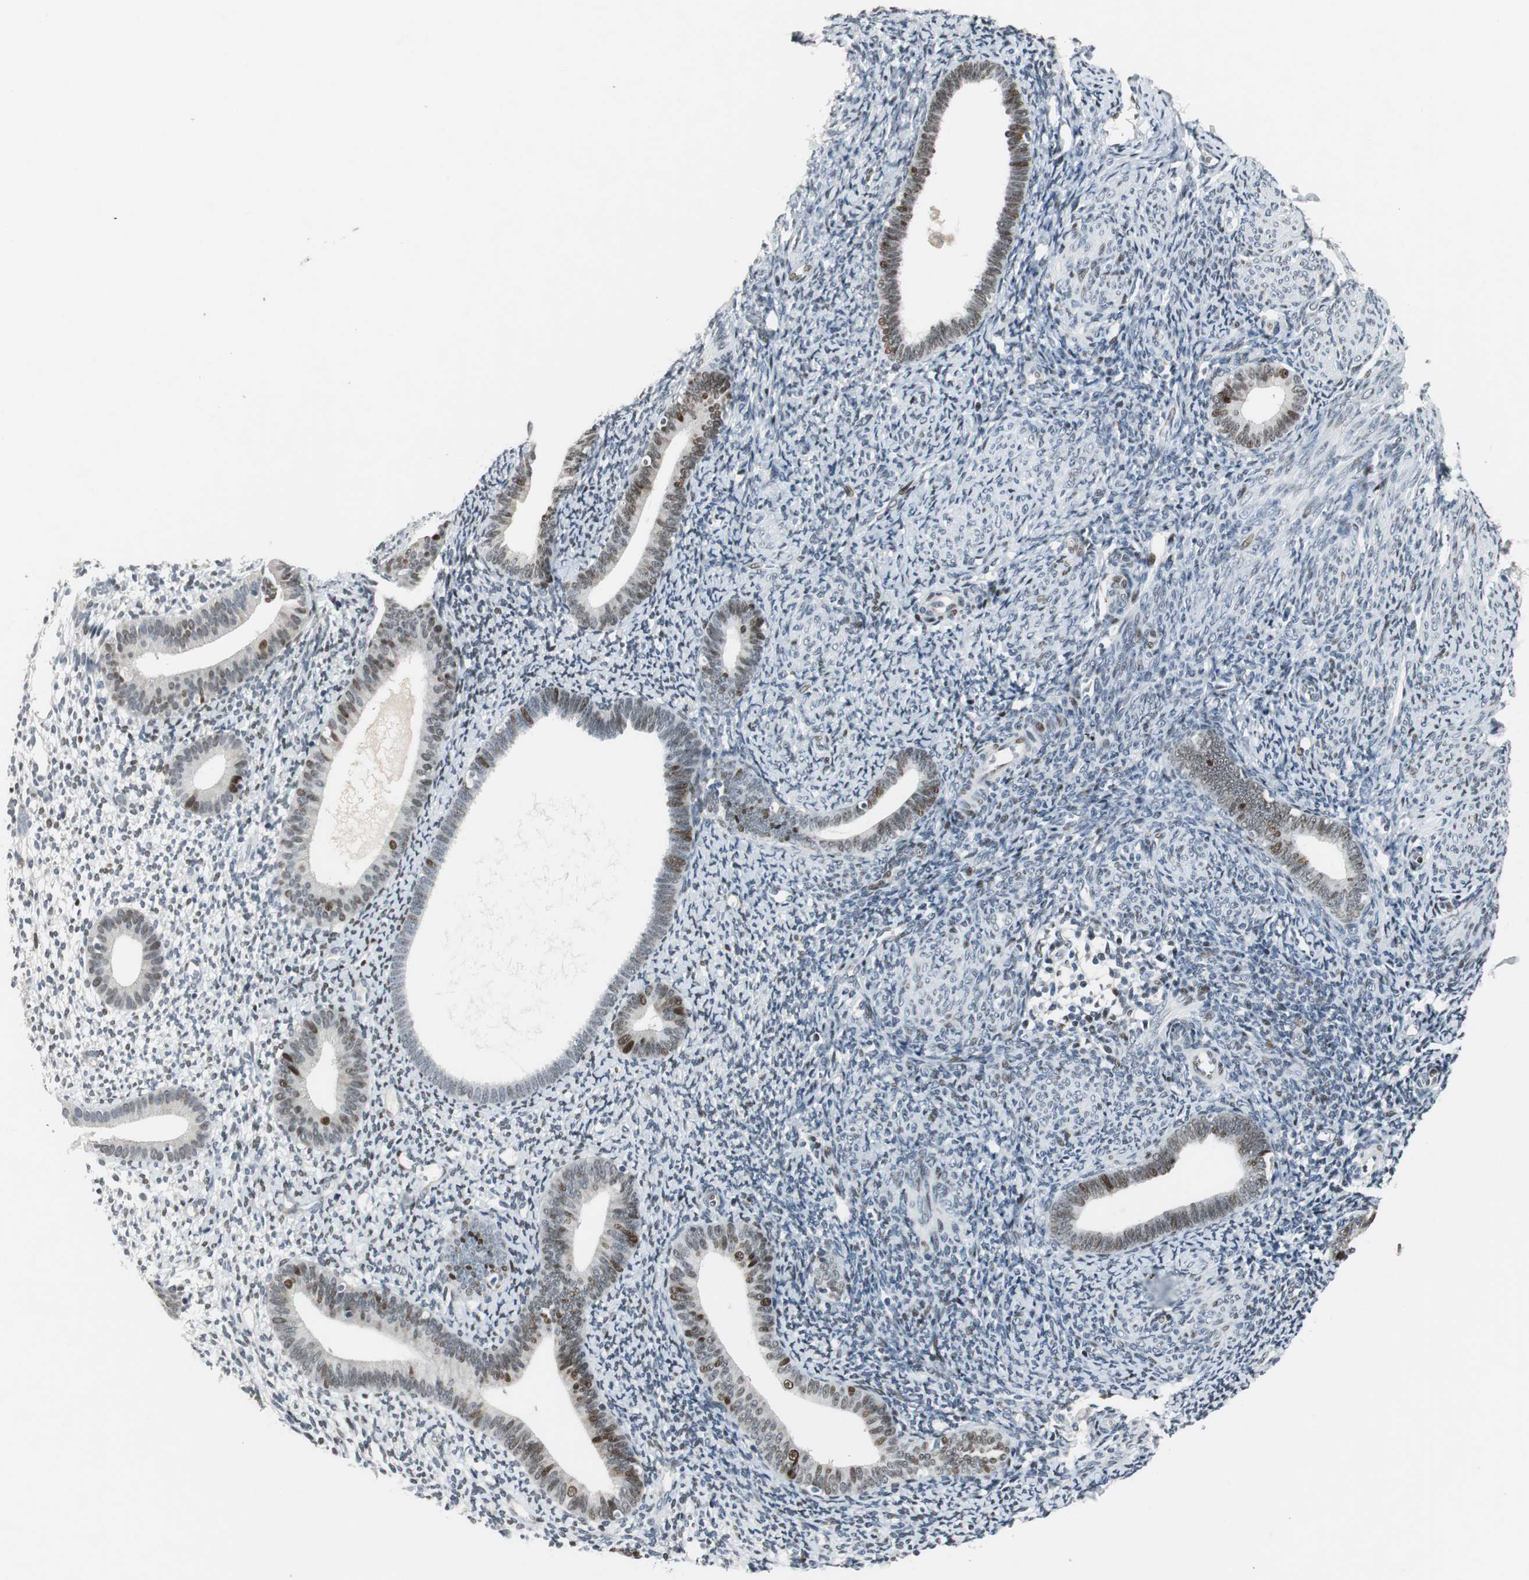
{"staining": {"intensity": "negative", "quantity": "none", "location": "none"}, "tissue": "endometrium", "cell_type": "Cells in endometrial stroma", "image_type": "normal", "snomed": [{"axis": "morphology", "description": "Normal tissue, NOS"}, {"axis": "topography", "description": "Smooth muscle"}, {"axis": "topography", "description": "Endometrium"}], "caption": "This is an IHC photomicrograph of unremarkable human endometrium. There is no expression in cells in endometrial stroma.", "gene": "AJUBA", "patient": {"sex": "female", "age": 57}}